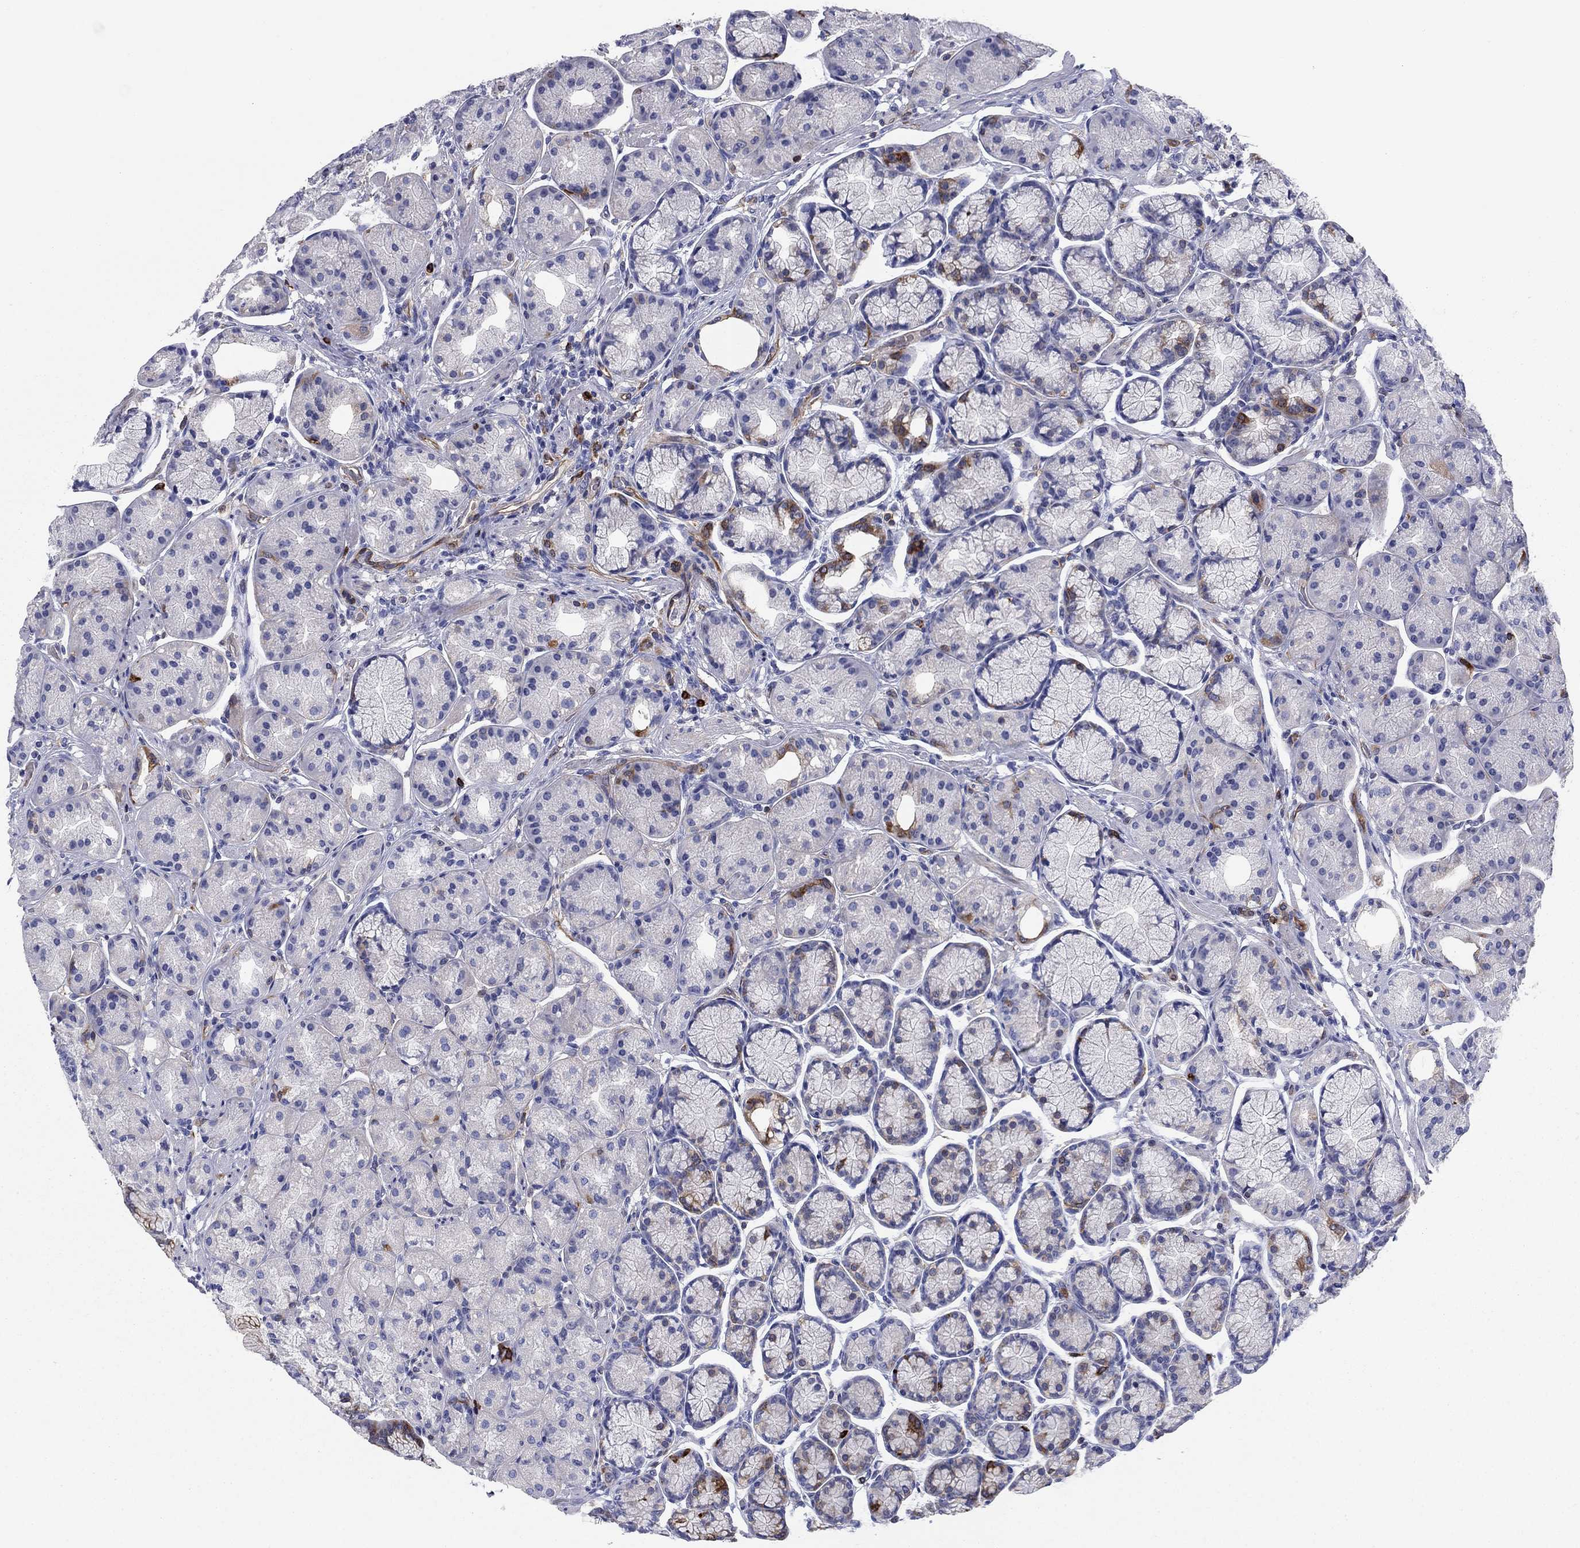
{"staining": {"intensity": "strong", "quantity": "<25%", "location": "cytoplasmic/membranous"}, "tissue": "stomach", "cell_type": "Glandular cells", "image_type": "normal", "snomed": [{"axis": "morphology", "description": "Normal tissue, NOS"}, {"axis": "morphology", "description": "Adenocarcinoma, NOS"}, {"axis": "morphology", "description": "Adenocarcinoma, High grade"}, {"axis": "topography", "description": "Stomach, upper"}, {"axis": "topography", "description": "Stomach"}], "caption": "Immunohistochemical staining of benign stomach shows medium levels of strong cytoplasmic/membranous expression in approximately <25% of glandular cells.", "gene": "STMN1", "patient": {"sex": "female", "age": 65}}